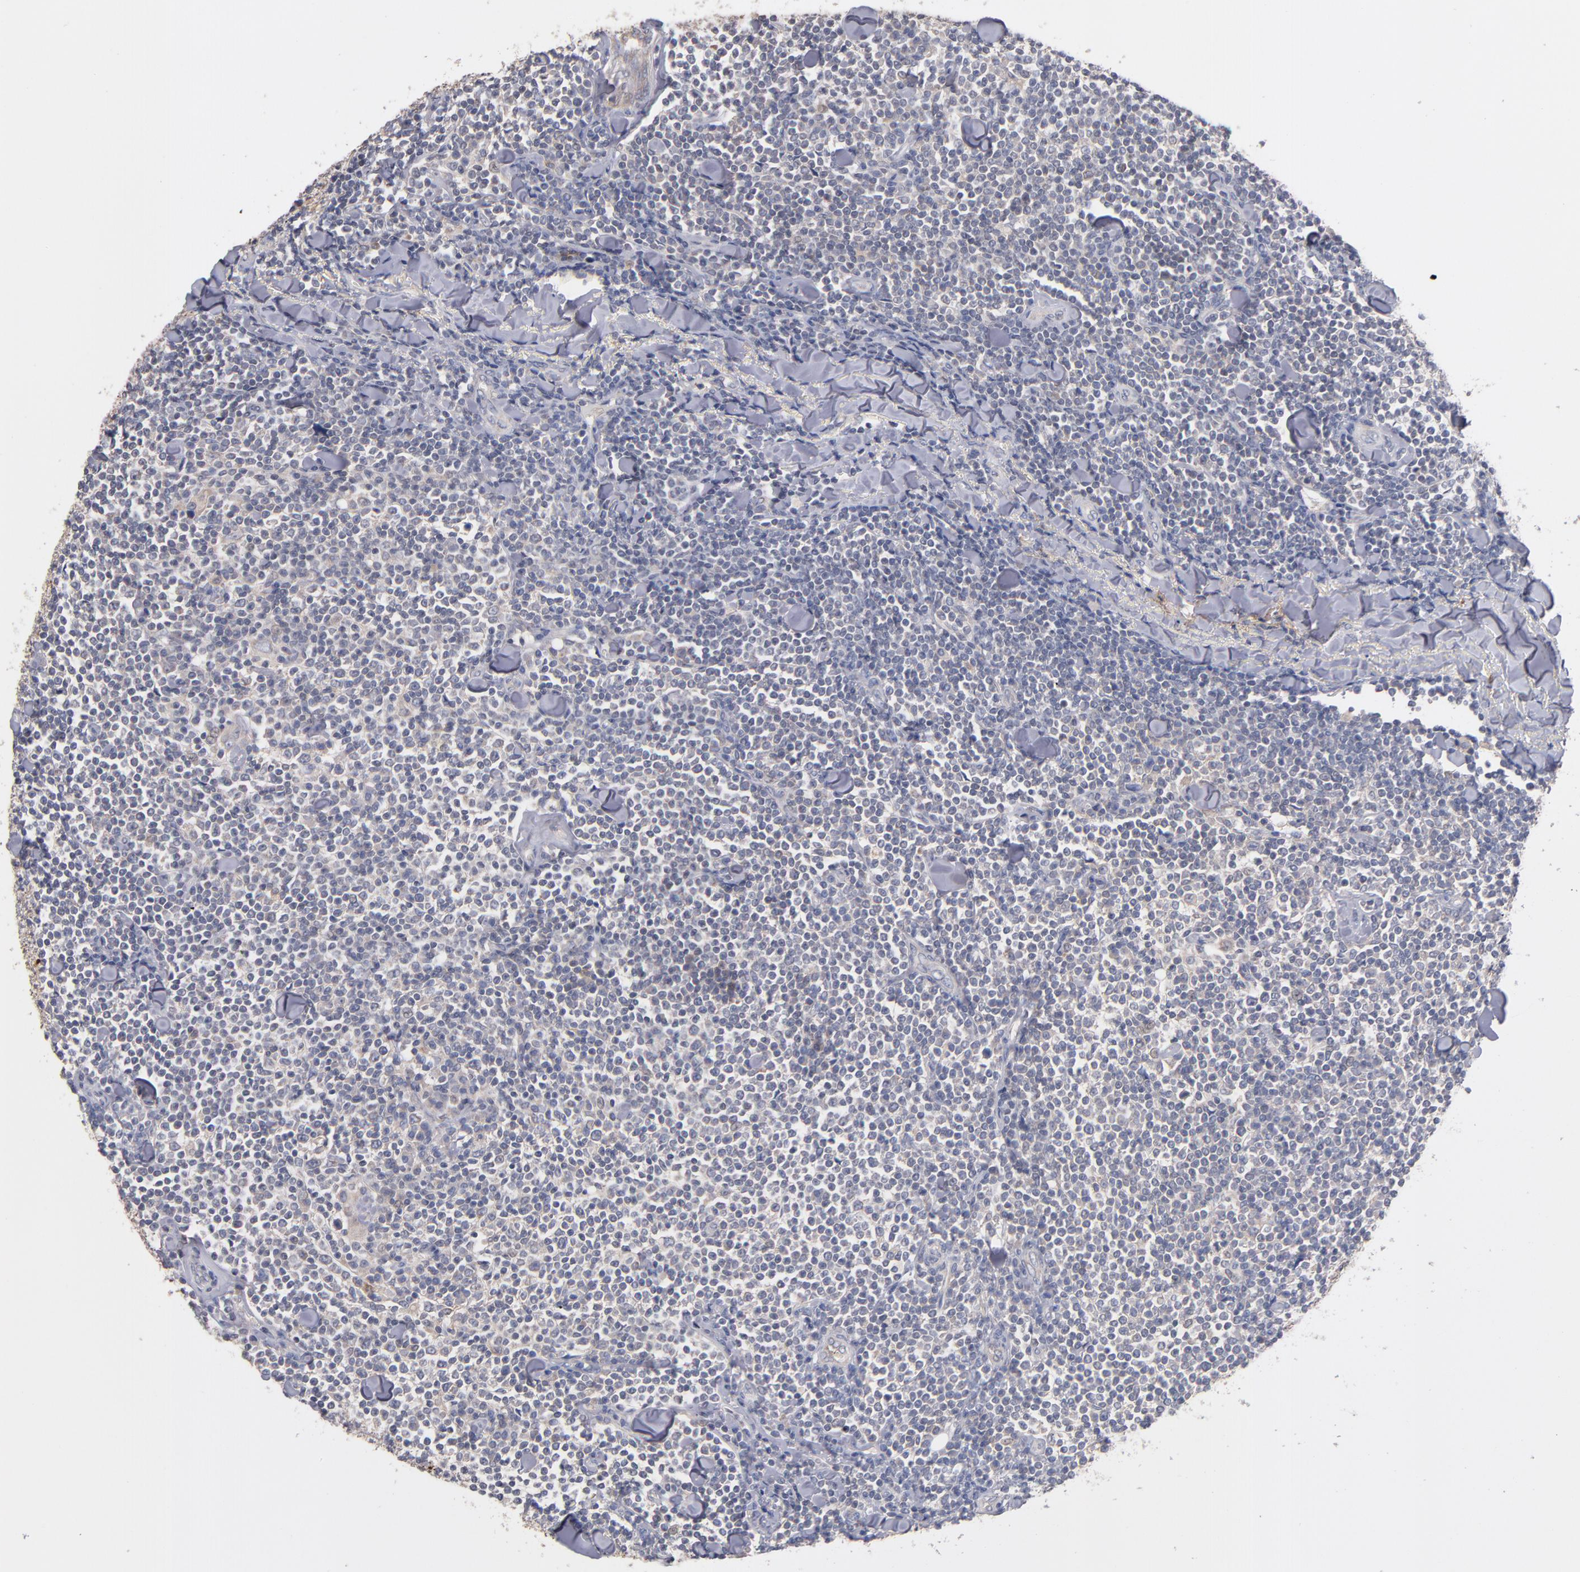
{"staining": {"intensity": "weak", "quantity": "<25%", "location": "cytoplasmic/membranous"}, "tissue": "lymphoma", "cell_type": "Tumor cells", "image_type": "cancer", "snomed": [{"axis": "morphology", "description": "Malignant lymphoma, non-Hodgkin's type, Low grade"}, {"axis": "topography", "description": "Soft tissue"}], "caption": "Micrograph shows no significant protein expression in tumor cells of low-grade malignant lymphoma, non-Hodgkin's type.", "gene": "DACT1", "patient": {"sex": "male", "age": 92}}